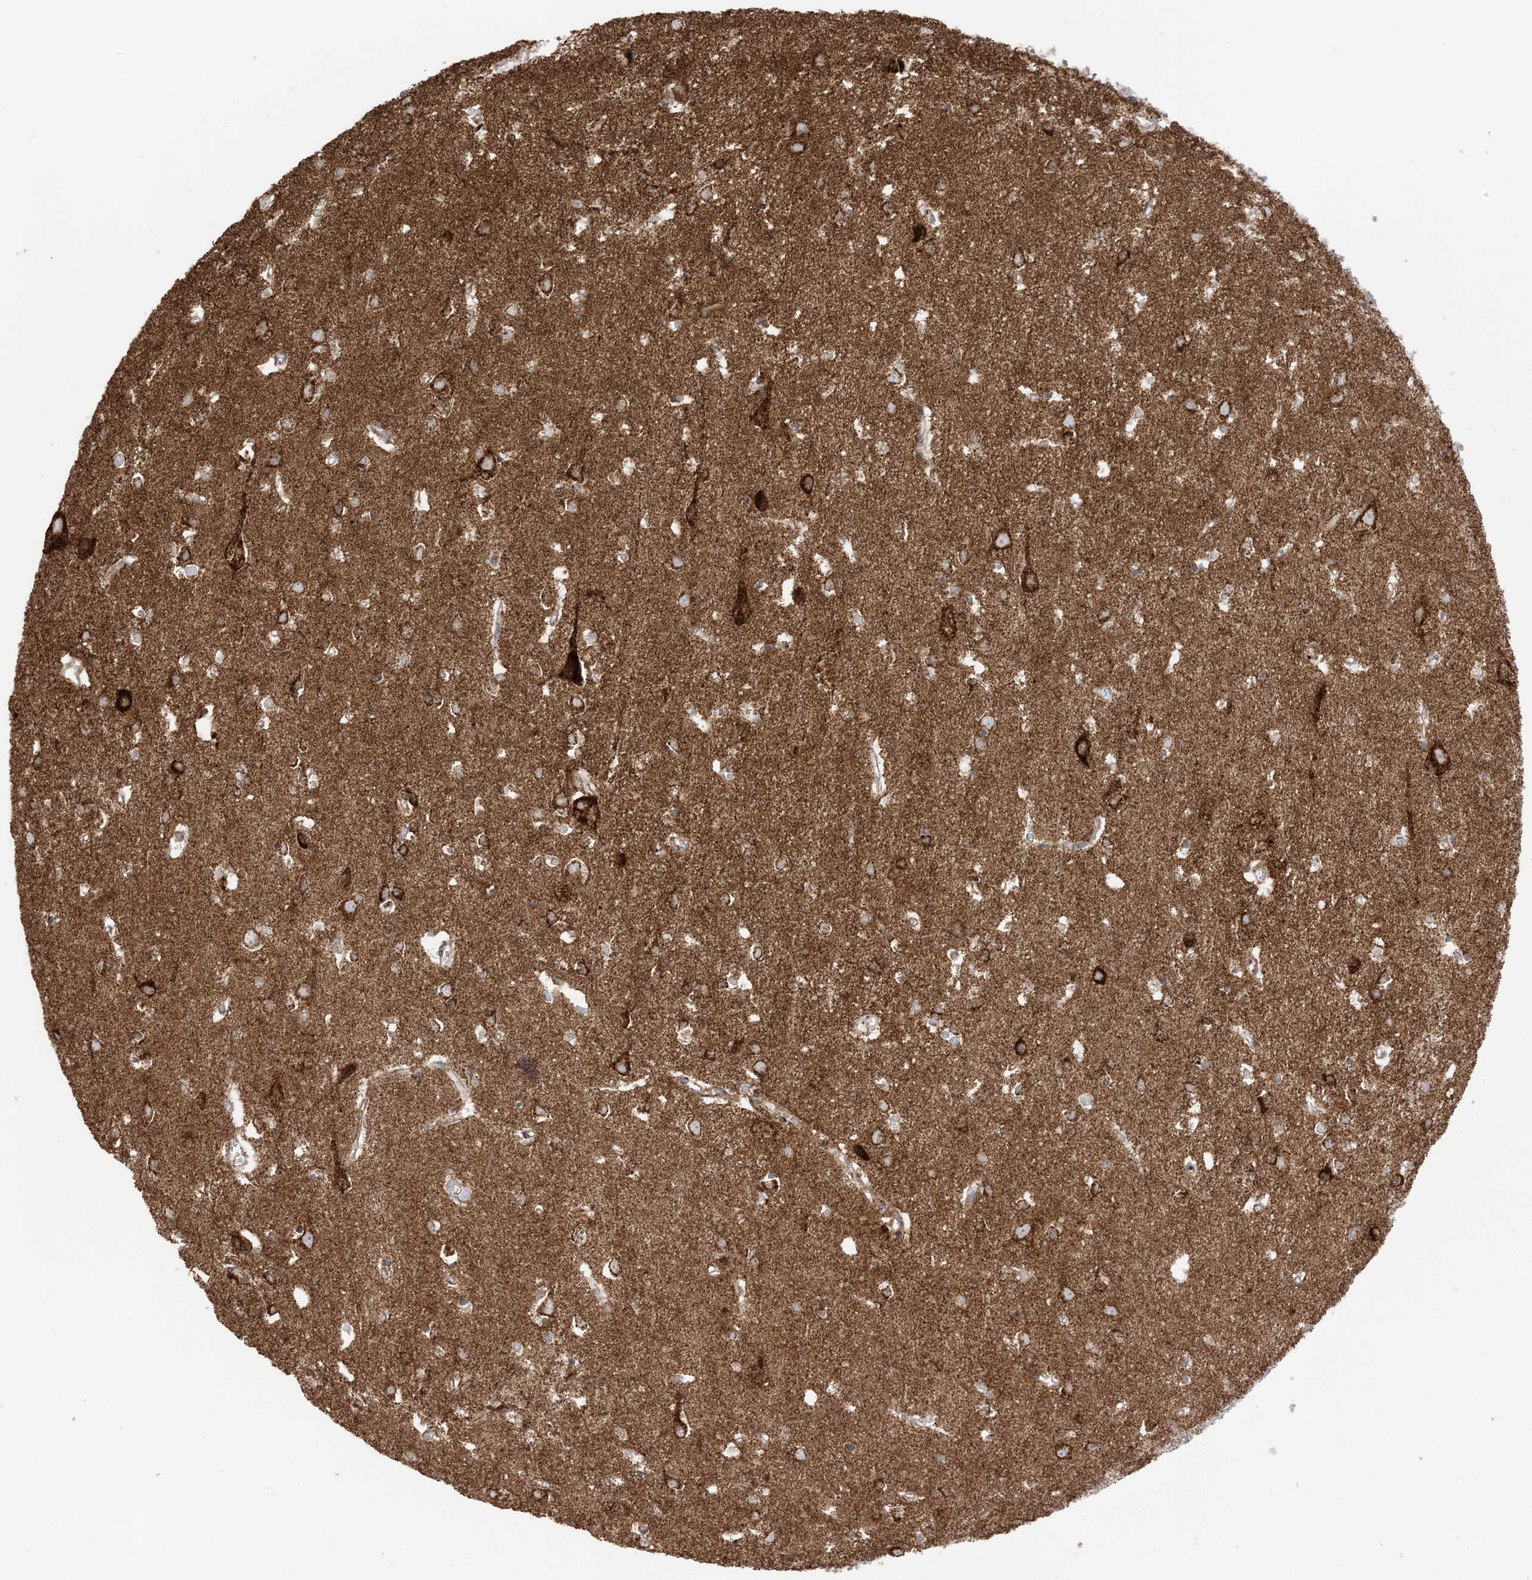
{"staining": {"intensity": "negative", "quantity": "none", "location": "none"}, "tissue": "cerebral cortex", "cell_type": "Endothelial cells", "image_type": "normal", "snomed": [{"axis": "morphology", "description": "Normal tissue, NOS"}, {"axis": "topography", "description": "Cerebral cortex"}], "caption": "Human cerebral cortex stained for a protein using immunohistochemistry reveals no staining in endothelial cells.", "gene": "SLC25A12", "patient": {"sex": "female", "age": 64}}